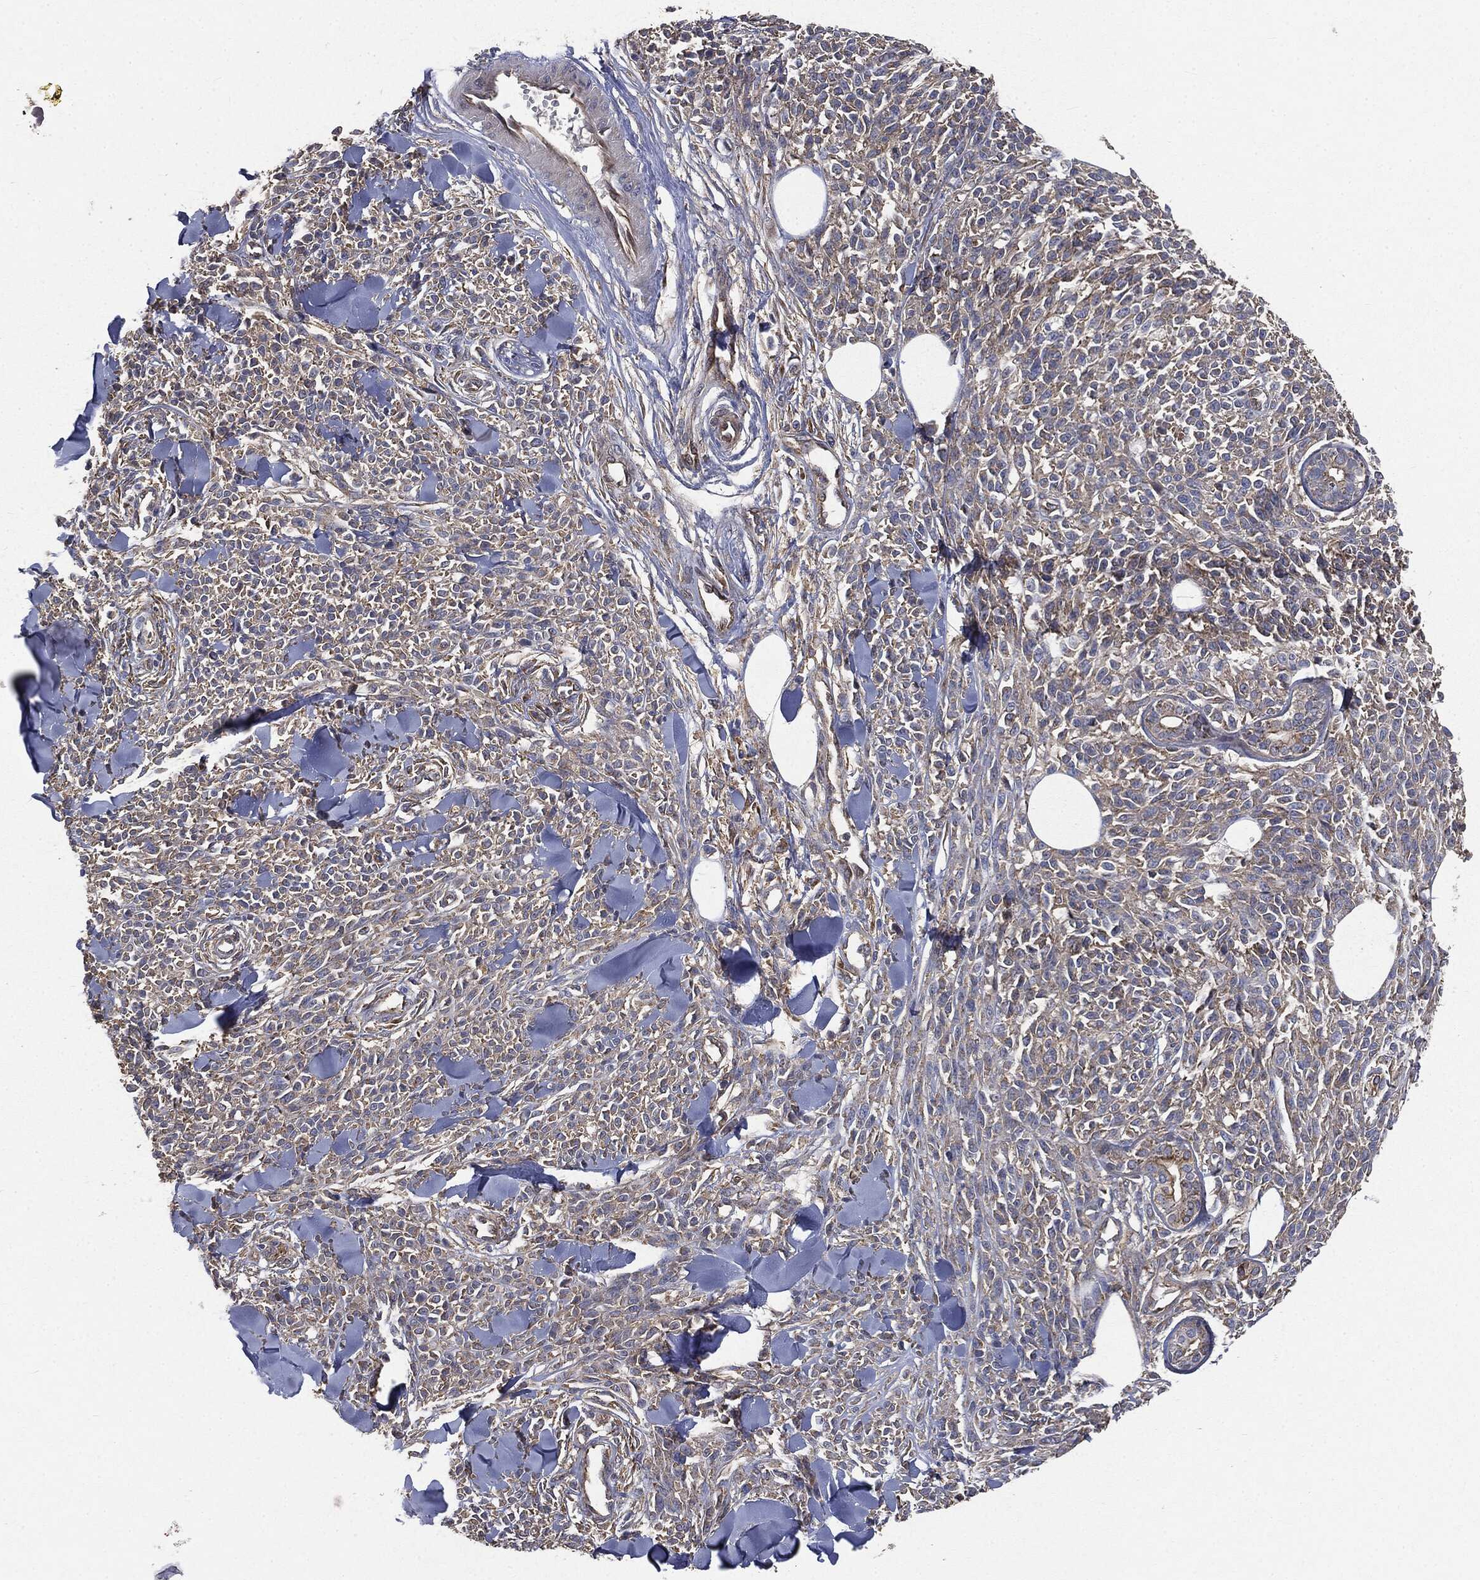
{"staining": {"intensity": "weak", "quantity": "25%-75%", "location": "cytoplasmic/membranous"}, "tissue": "melanoma", "cell_type": "Tumor cells", "image_type": "cancer", "snomed": [{"axis": "morphology", "description": "Malignant melanoma, NOS"}, {"axis": "topography", "description": "Skin"}, {"axis": "topography", "description": "Skin of trunk"}], "caption": "Tumor cells exhibit low levels of weak cytoplasmic/membranous staining in approximately 25%-75% of cells in human melanoma.", "gene": "EPS15L1", "patient": {"sex": "male", "age": 74}}